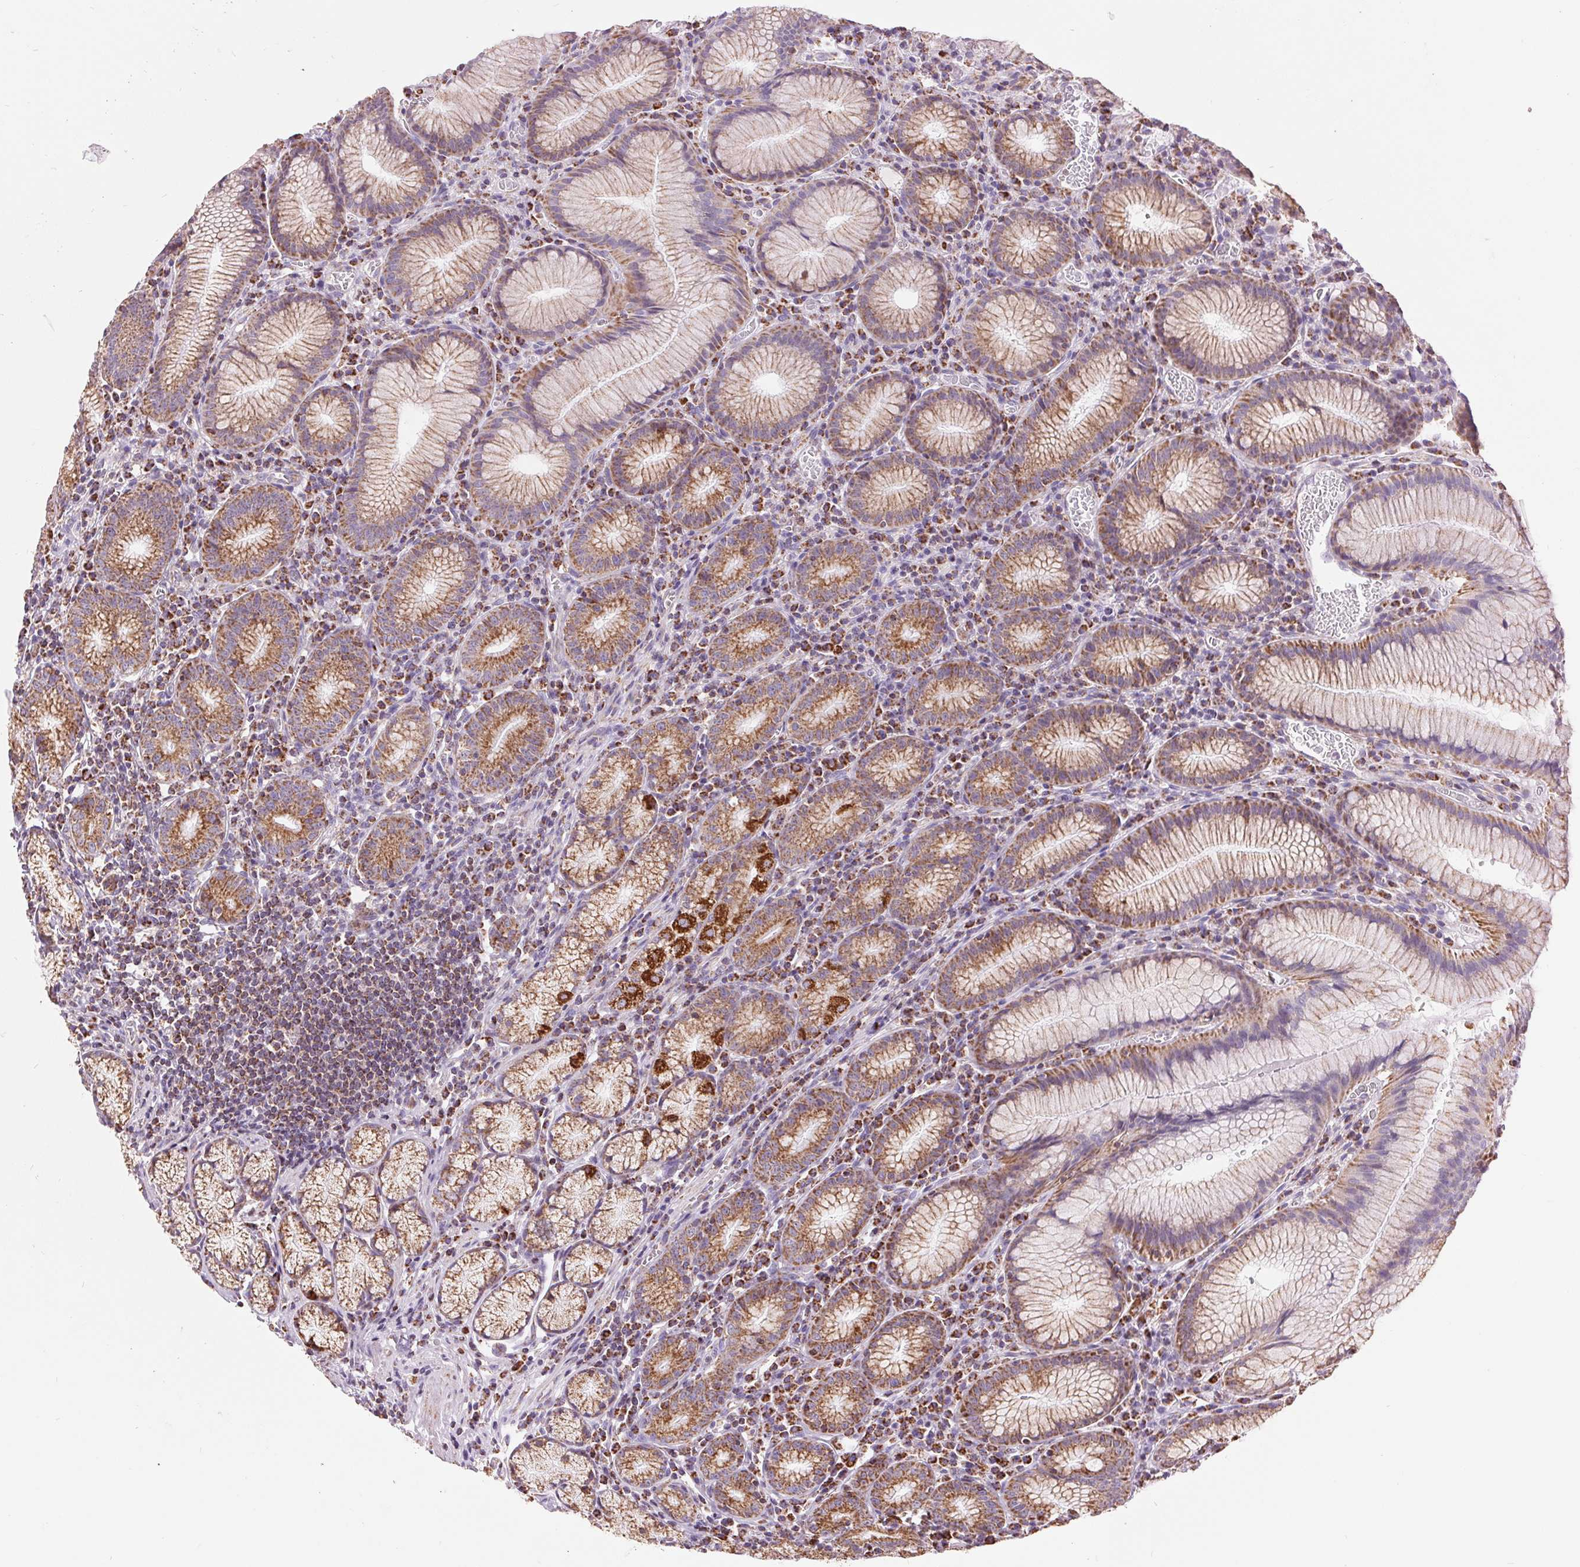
{"staining": {"intensity": "strong", "quantity": "<25%", "location": "cytoplasmic/membranous"}, "tissue": "stomach", "cell_type": "Glandular cells", "image_type": "normal", "snomed": [{"axis": "morphology", "description": "Normal tissue, NOS"}, {"axis": "topography", "description": "Stomach"}], "caption": "Protein analysis of normal stomach reveals strong cytoplasmic/membranous staining in about <25% of glandular cells. (DAB (3,3'-diaminobenzidine) IHC, brown staining for protein, blue staining for nuclei).", "gene": "ATP5PB", "patient": {"sex": "male", "age": 55}}